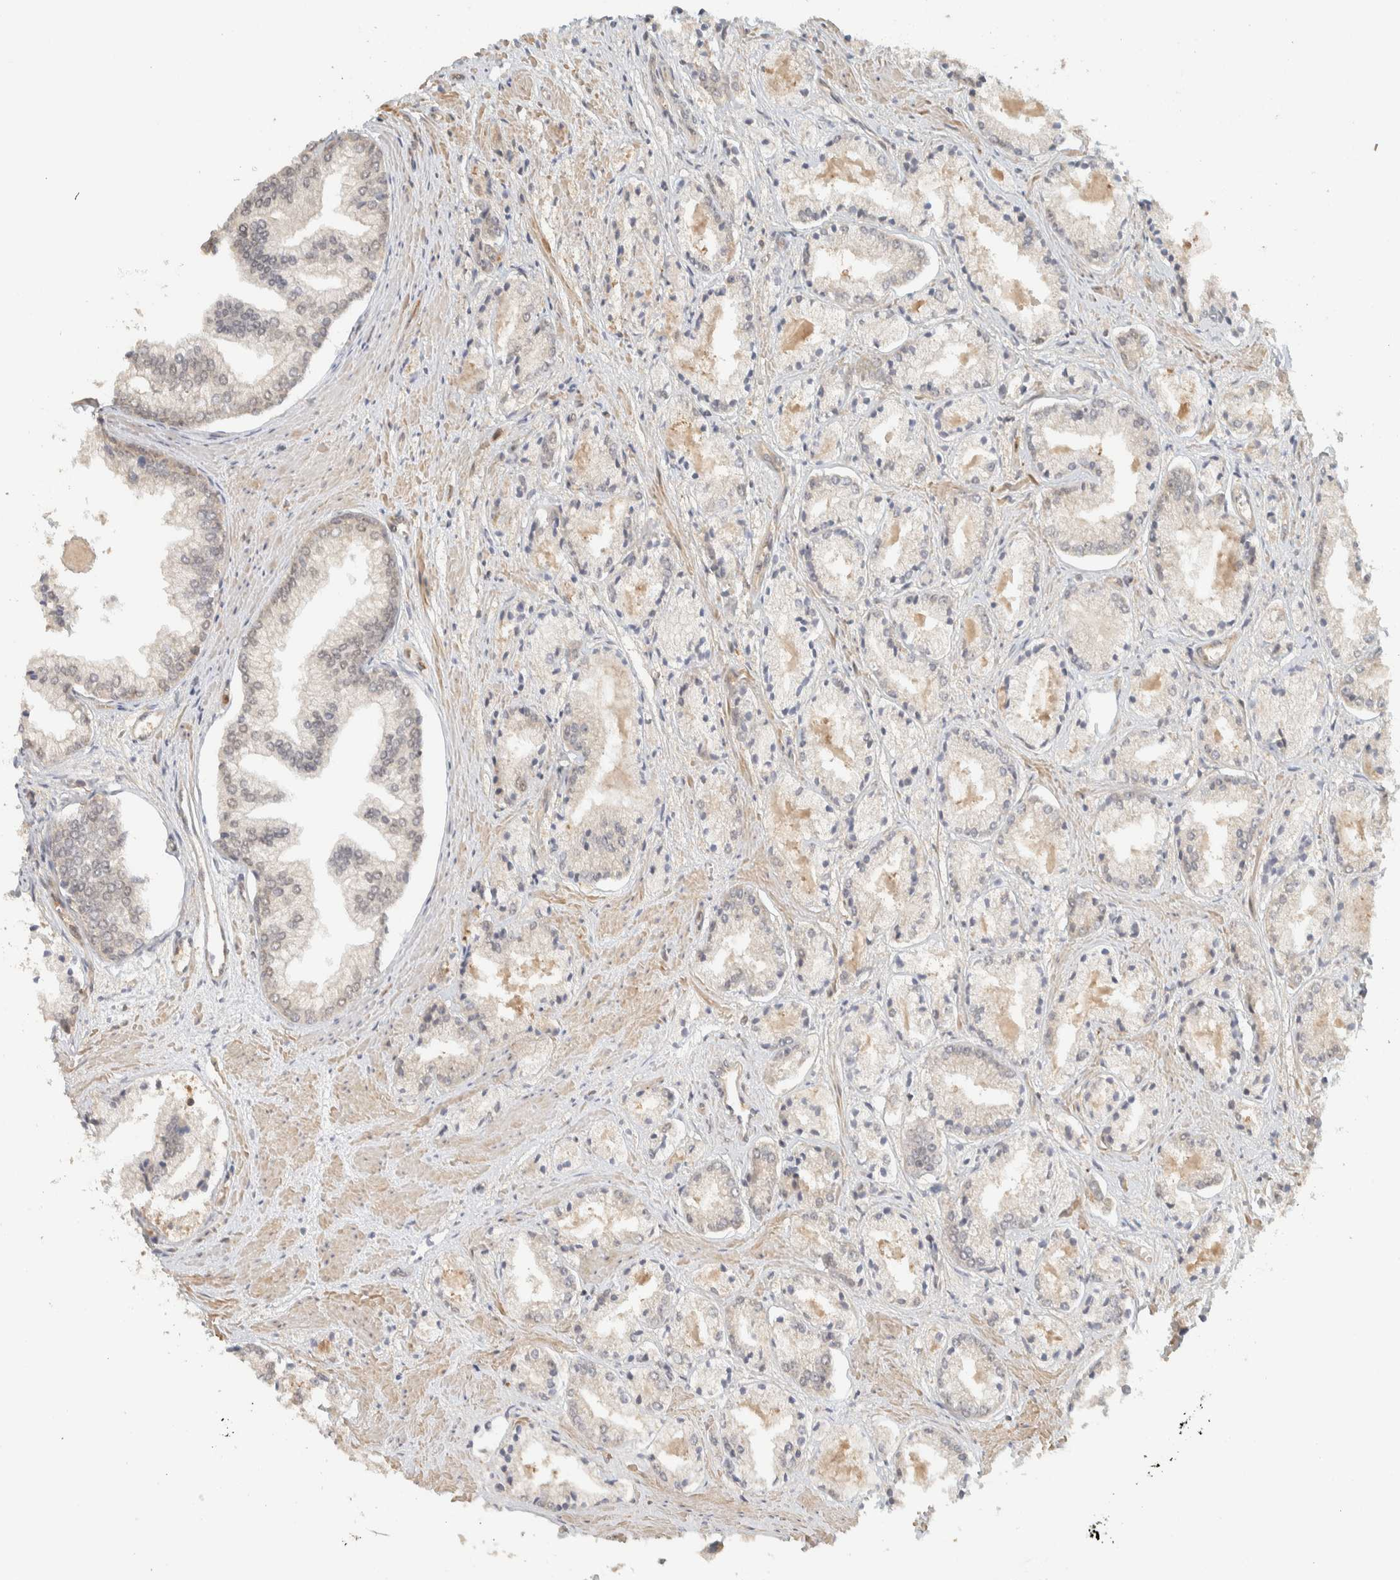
{"staining": {"intensity": "negative", "quantity": "none", "location": "none"}, "tissue": "prostate cancer", "cell_type": "Tumor cells", "image_type": "cancer", "snomed": [{"axis": "morphology", "description": "Adenocarcinoma, Low grade"}, {"axis": "topography", "description": "Prostate"}], "caption": "Prostate low-grade adenocarcinoma was stained to show a protein in brown. There is no significant expression in tumor cells.", "gene": "ADSS2", "patient": {"sex": "male", "age": 52}}